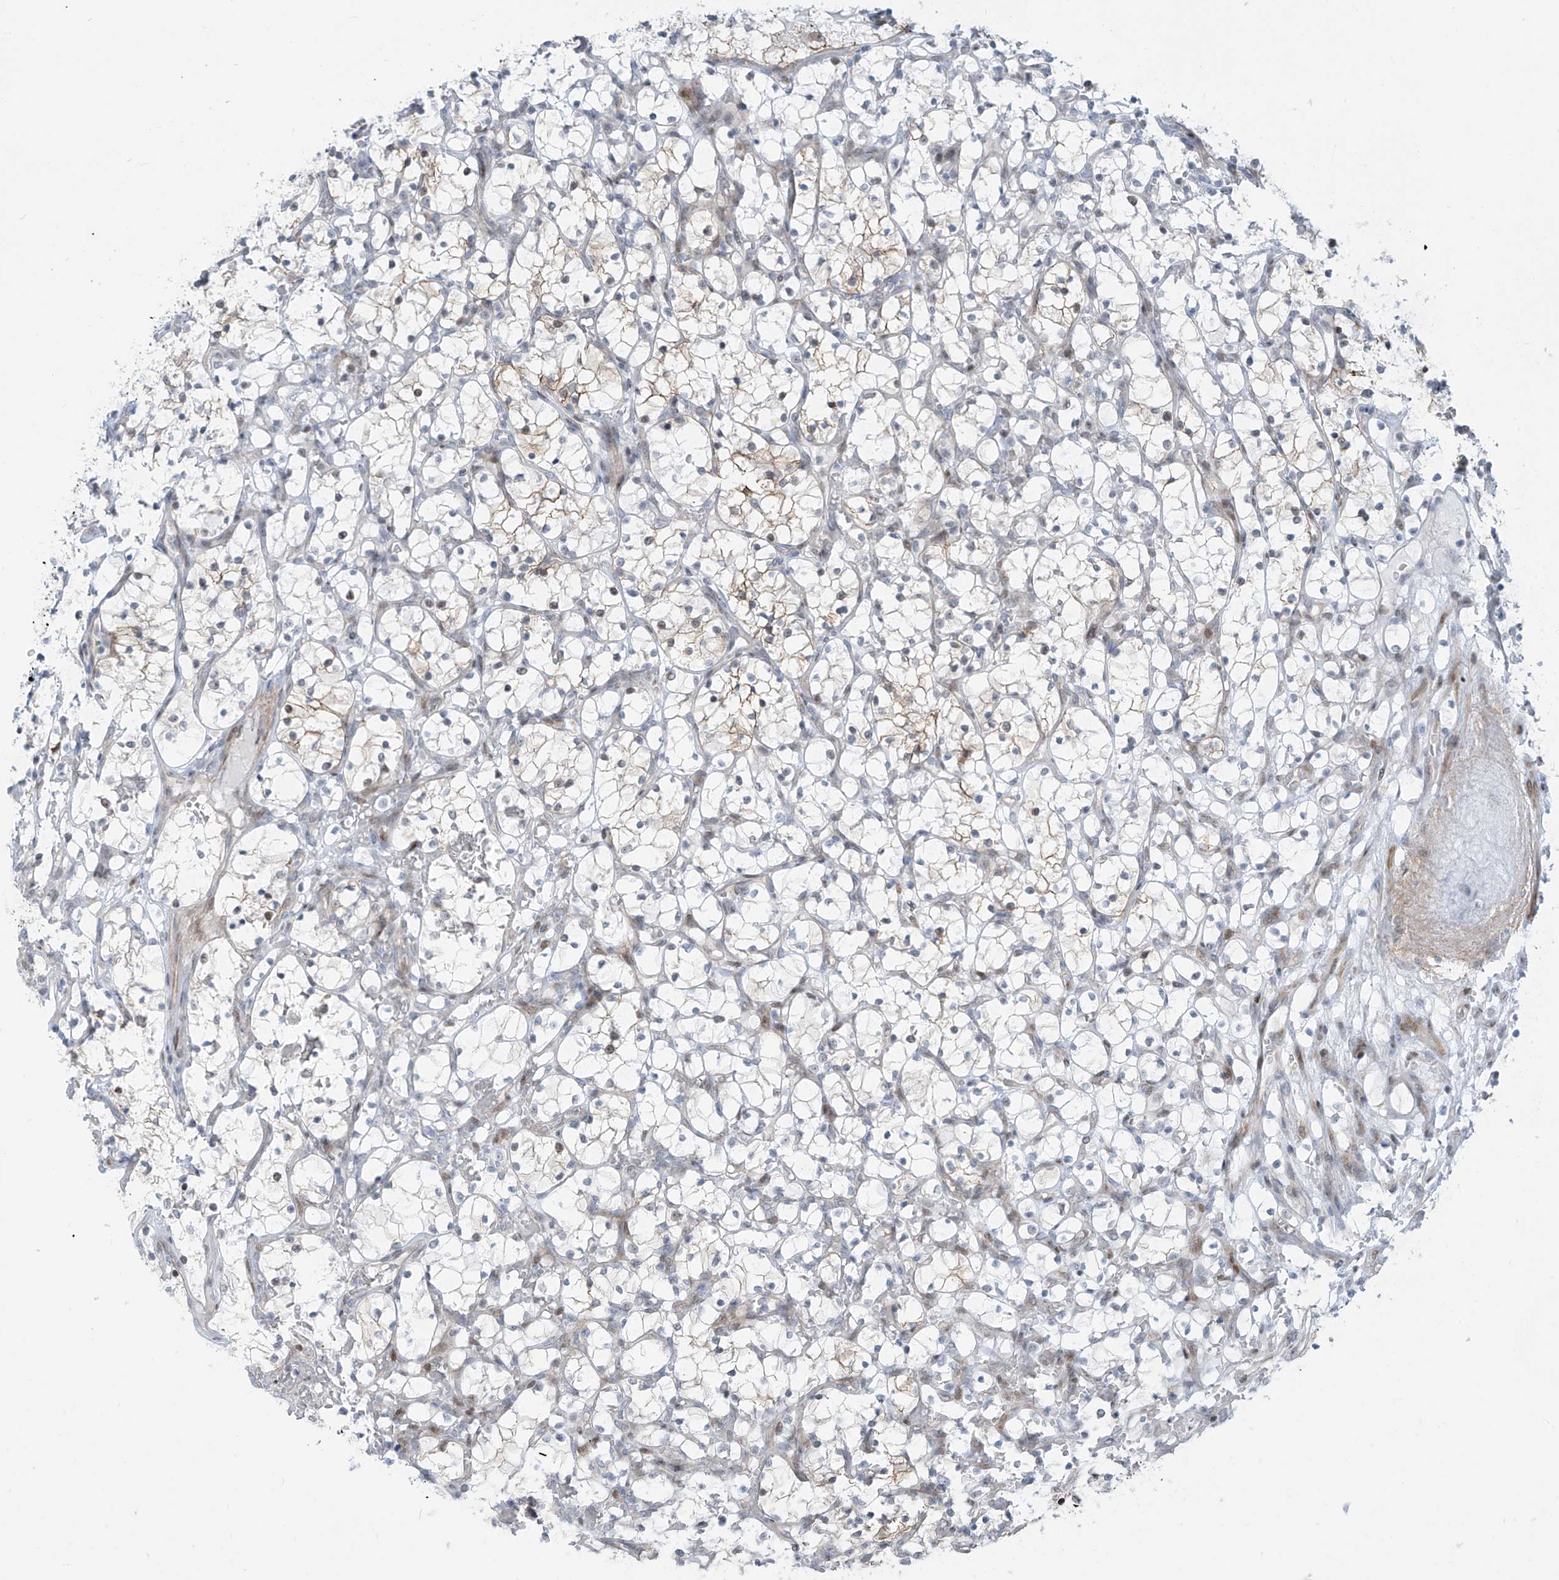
{"staining": {"intensity": "weak", "quantity": "<25%", "location": "cytoplasmic/membranous"}, "tissue": "renal cancer", "cell_type": "Tumor cells", "image_type": "cancer", "snomed": [{"axis": "morphology", "description": "Adenocarcinoma, NOS"}, {"axis": "topography", "description": "Kidney"}], "caption": "There is no significant staining in tumor cells of renal cancer (adenocarcinoma).", "gene": "LIN9", "patient": {"sex": "female", "age": 69}}